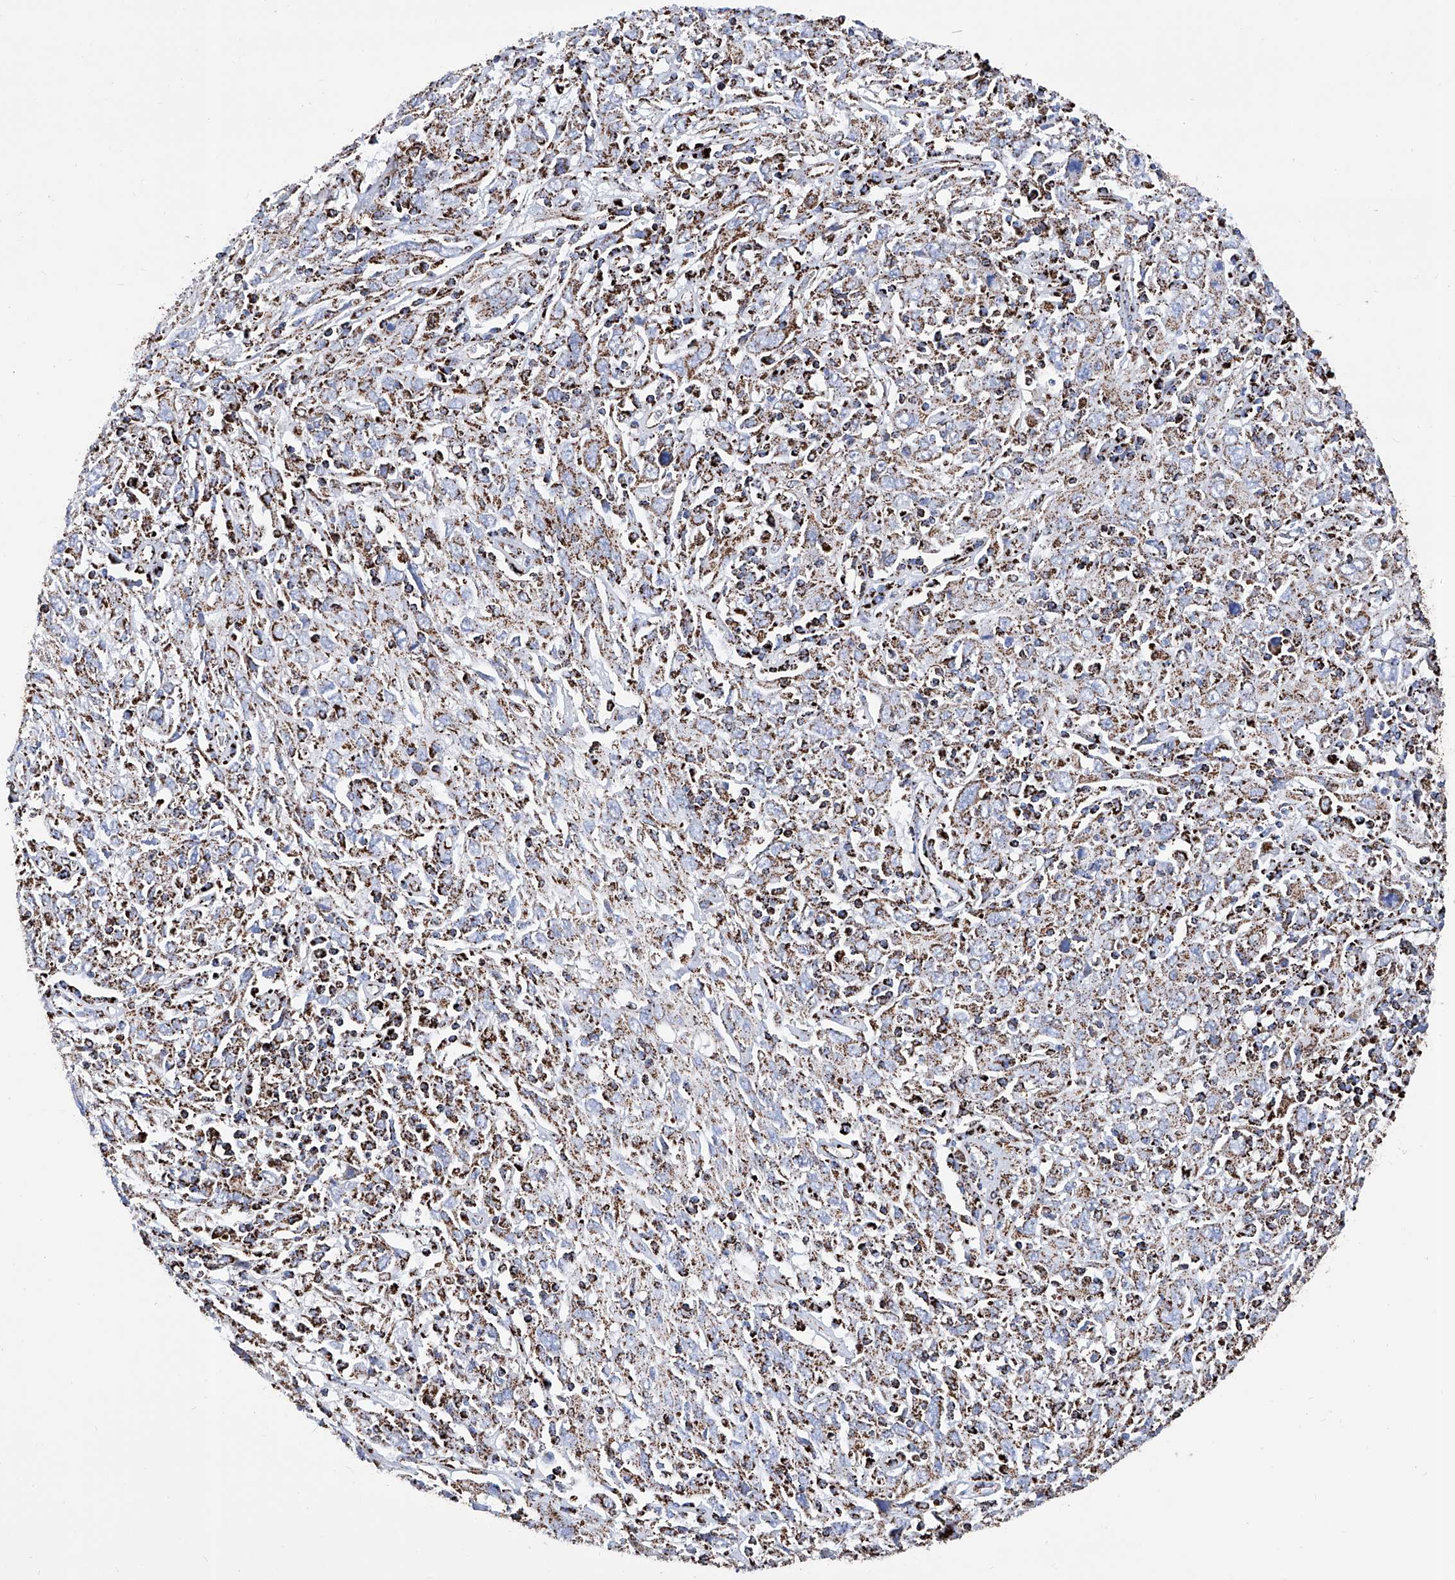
{"staining": {"intensity": "moderate", "quantity": ">75%", "location": "cytoplasmic/membranous"}, "tissue": "cervical cancer", "cell_type": "Tumor cells", "image_type": "cancer", "snomed": [{"axis": "morphology", "description": "Squamous cell carcinoma, NOS"}, {"axis": "topography", "description": "Cervix"}], "caption": "DAB (3,3'-diaminobenzidine) immunohistochemical staining of human cervical cancer reveals moderate cytoplasmic/membranous protein staining in about >75% of tumor cells. (Brightfield microscopy of DAB IHC at high magnification).", "gene": "ATP5PF", "patient": {"sex": "female", "age": 46}}